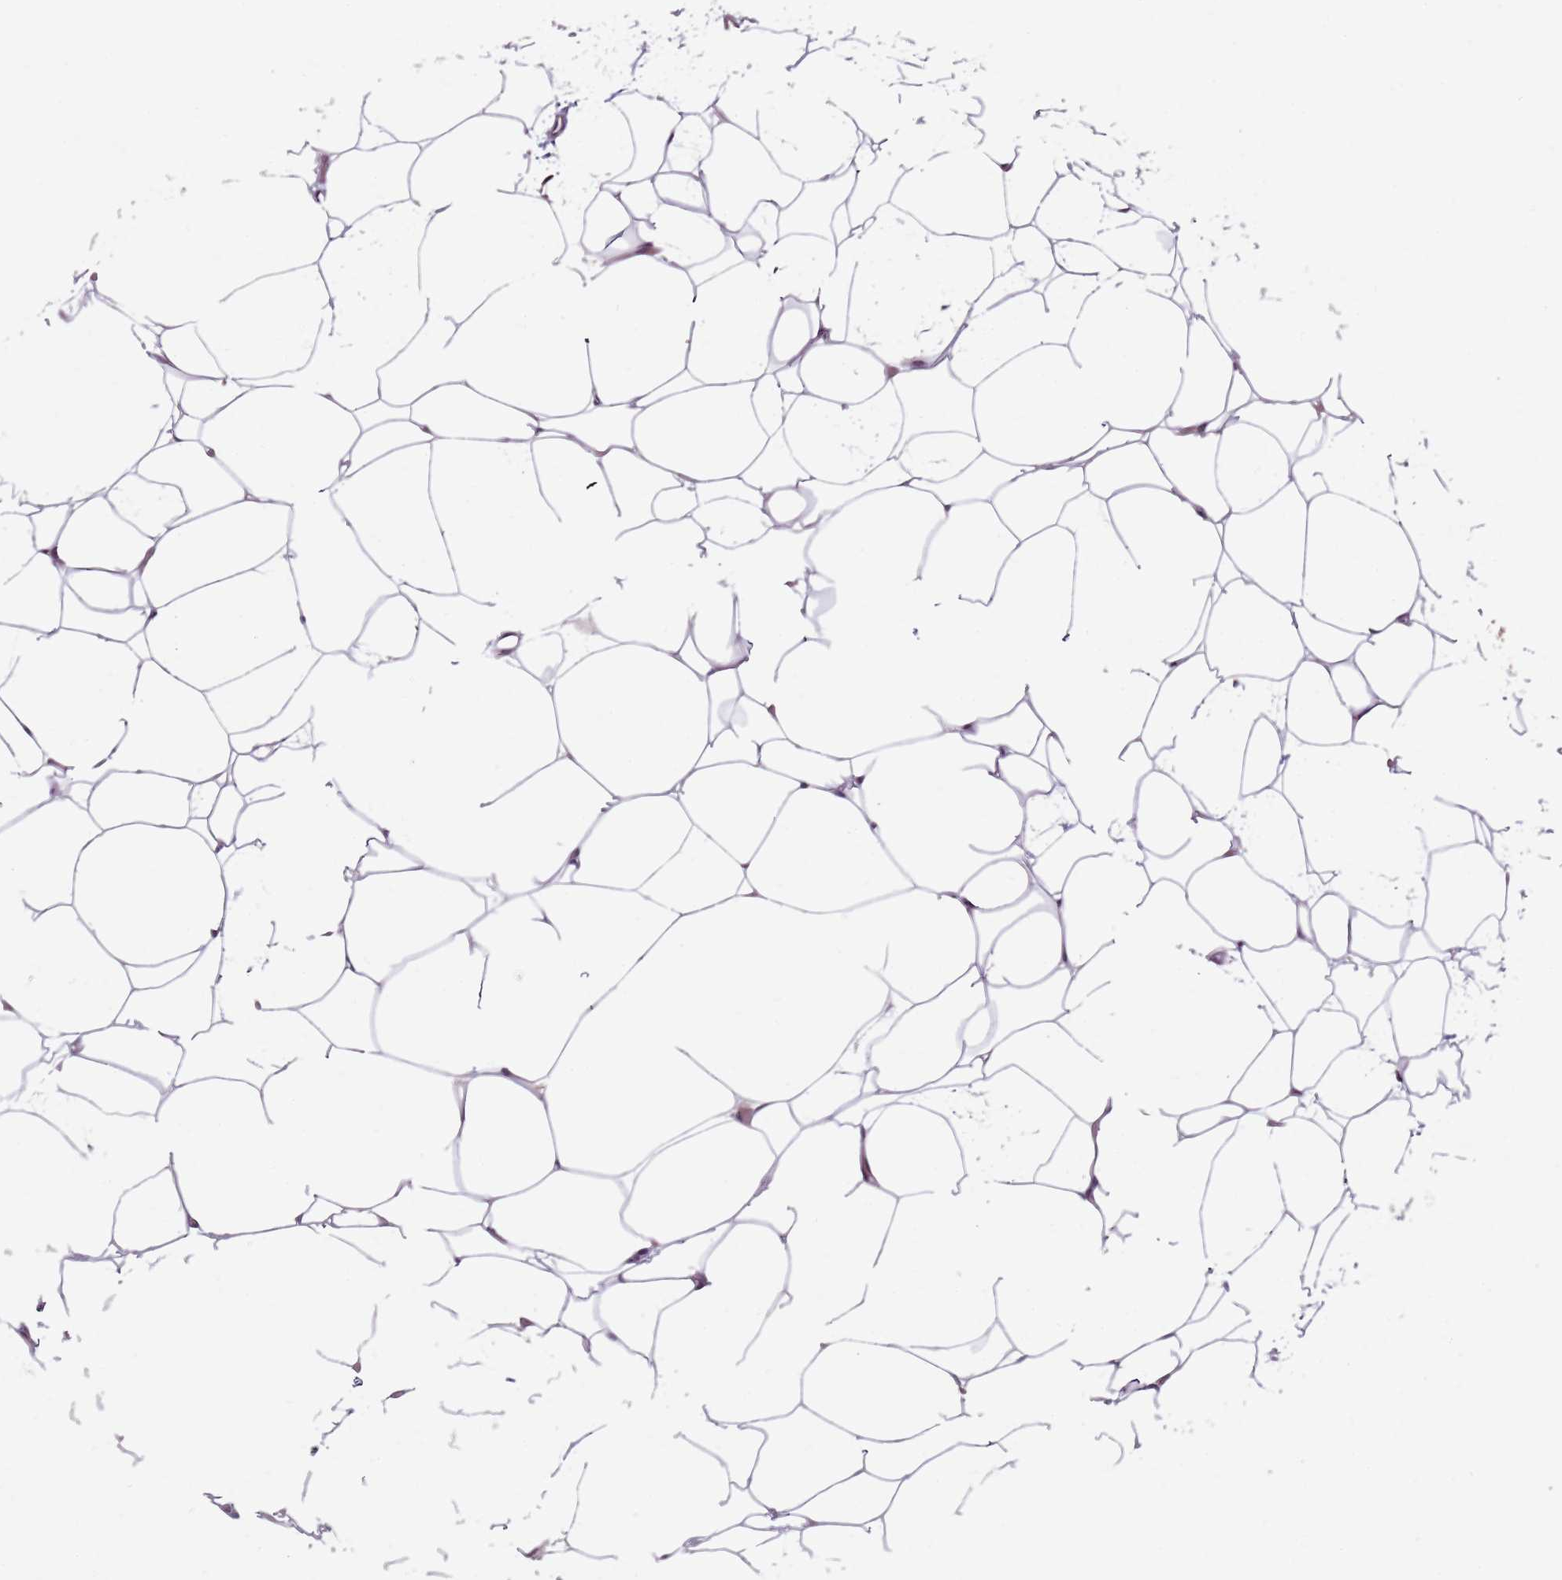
{"staining": {"intensity": "weak", "quantity": "<25%", "location": "nuclear"}, "tissue": "adipose tissue", "cell_type": "Adipocytes", "image_type": "normal", "snomed": [{"axis": "morphology", "description": "Normal tissue, NOS"}, {"axis": "topography", "description": "Breast"}], "caption": "Image shows no protein staining in adipocytes of benign adipose tissue. Nuclei are stained in blue.", "gene": "FBXL22", "patient": {"sex": "female", "age": 23}}